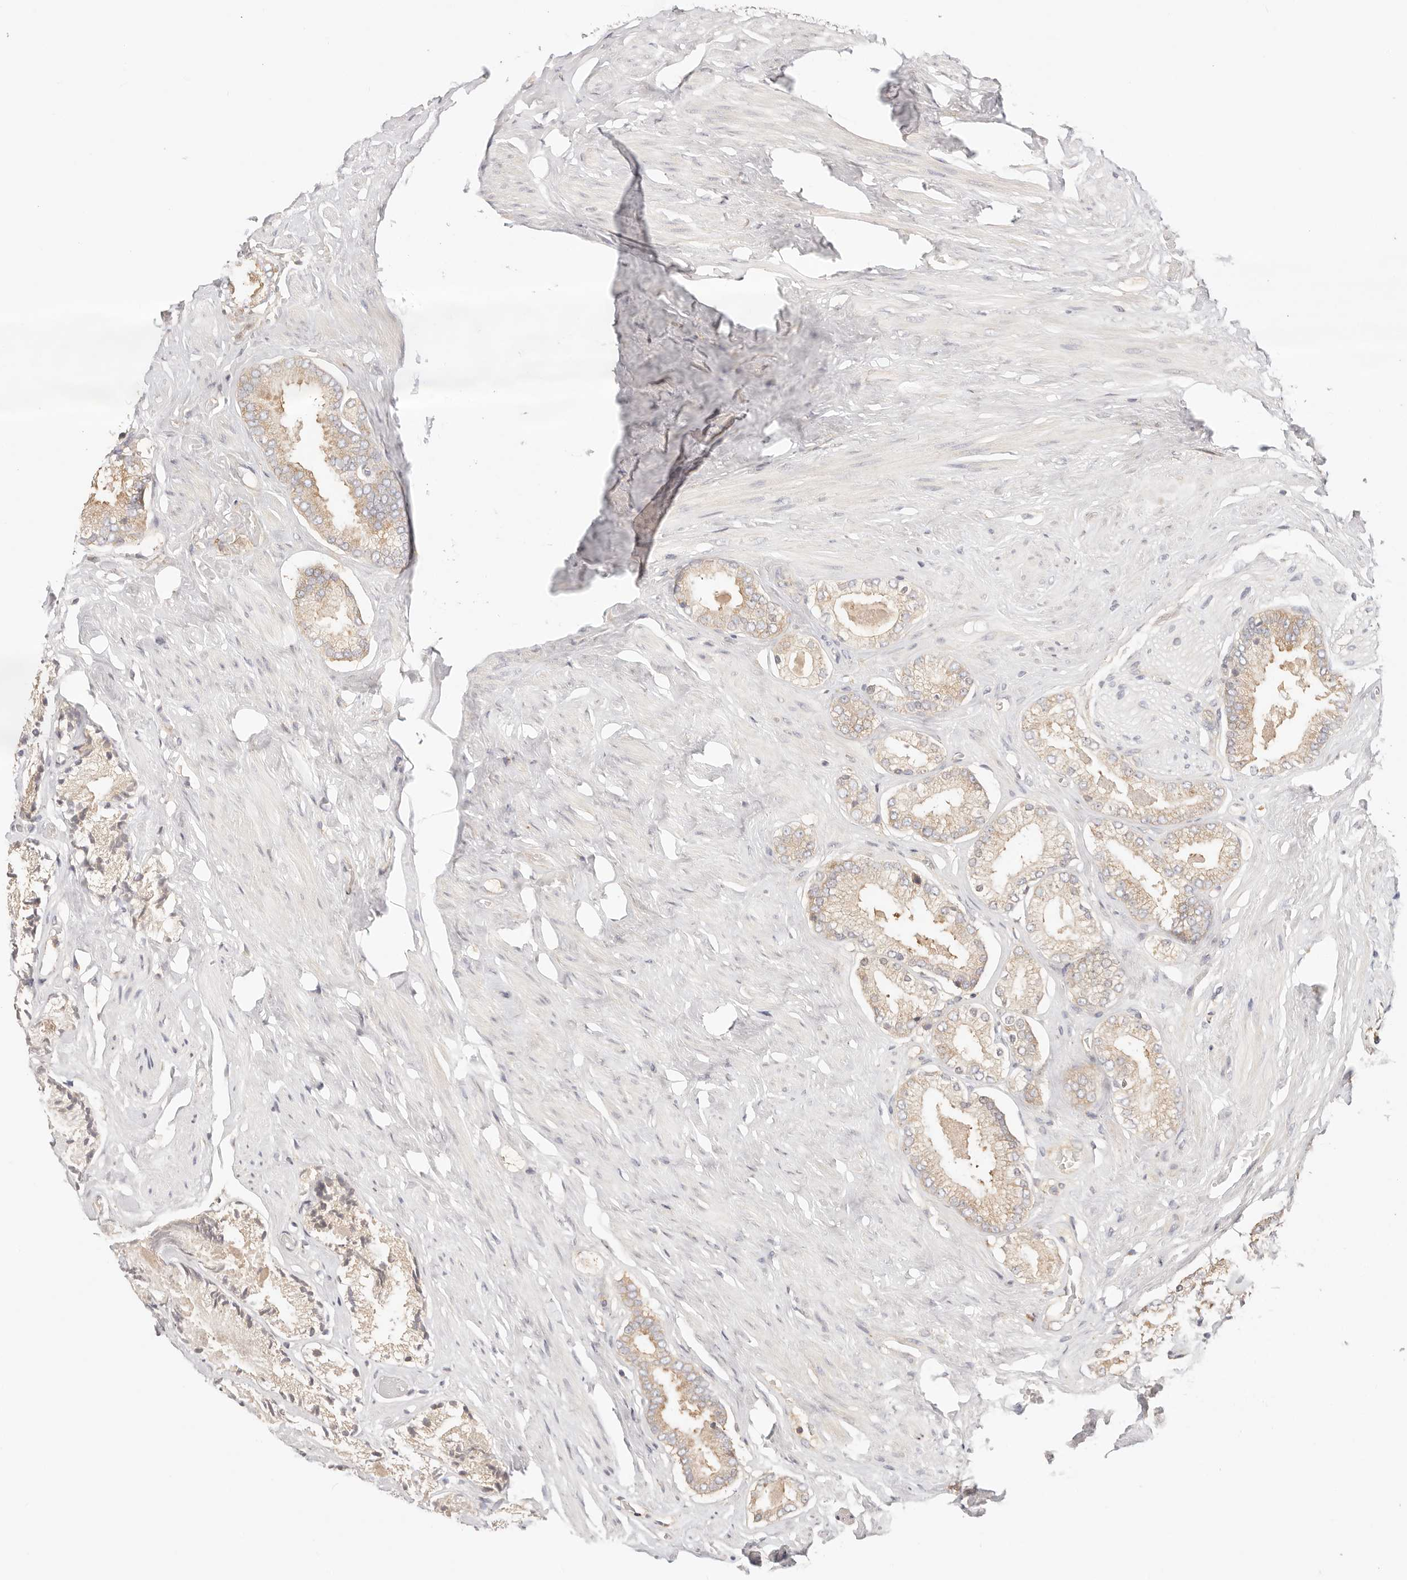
{"staining": {"intensity": "weak", "quantity": "25%-75%", "location": "cytoplasmic/membranous"}, "tissue": "prostate cancer", "cell_type": "Tumor cells", "image_type": "cancer", "snomed": [{"axis": "morphology", "description": "Adenocarcinoma, Low grade"}, {"axis": "topography", "description": "Prostate"}], "caption": "Immunohistochemical staining of prostate cancer demonstrates low levels of weak cytoplasmic/membranous positivity in approximately 25%-75% of tumor cells.", "gene": "KCMF1", "patient": {"sex": "male", "age": 71}}